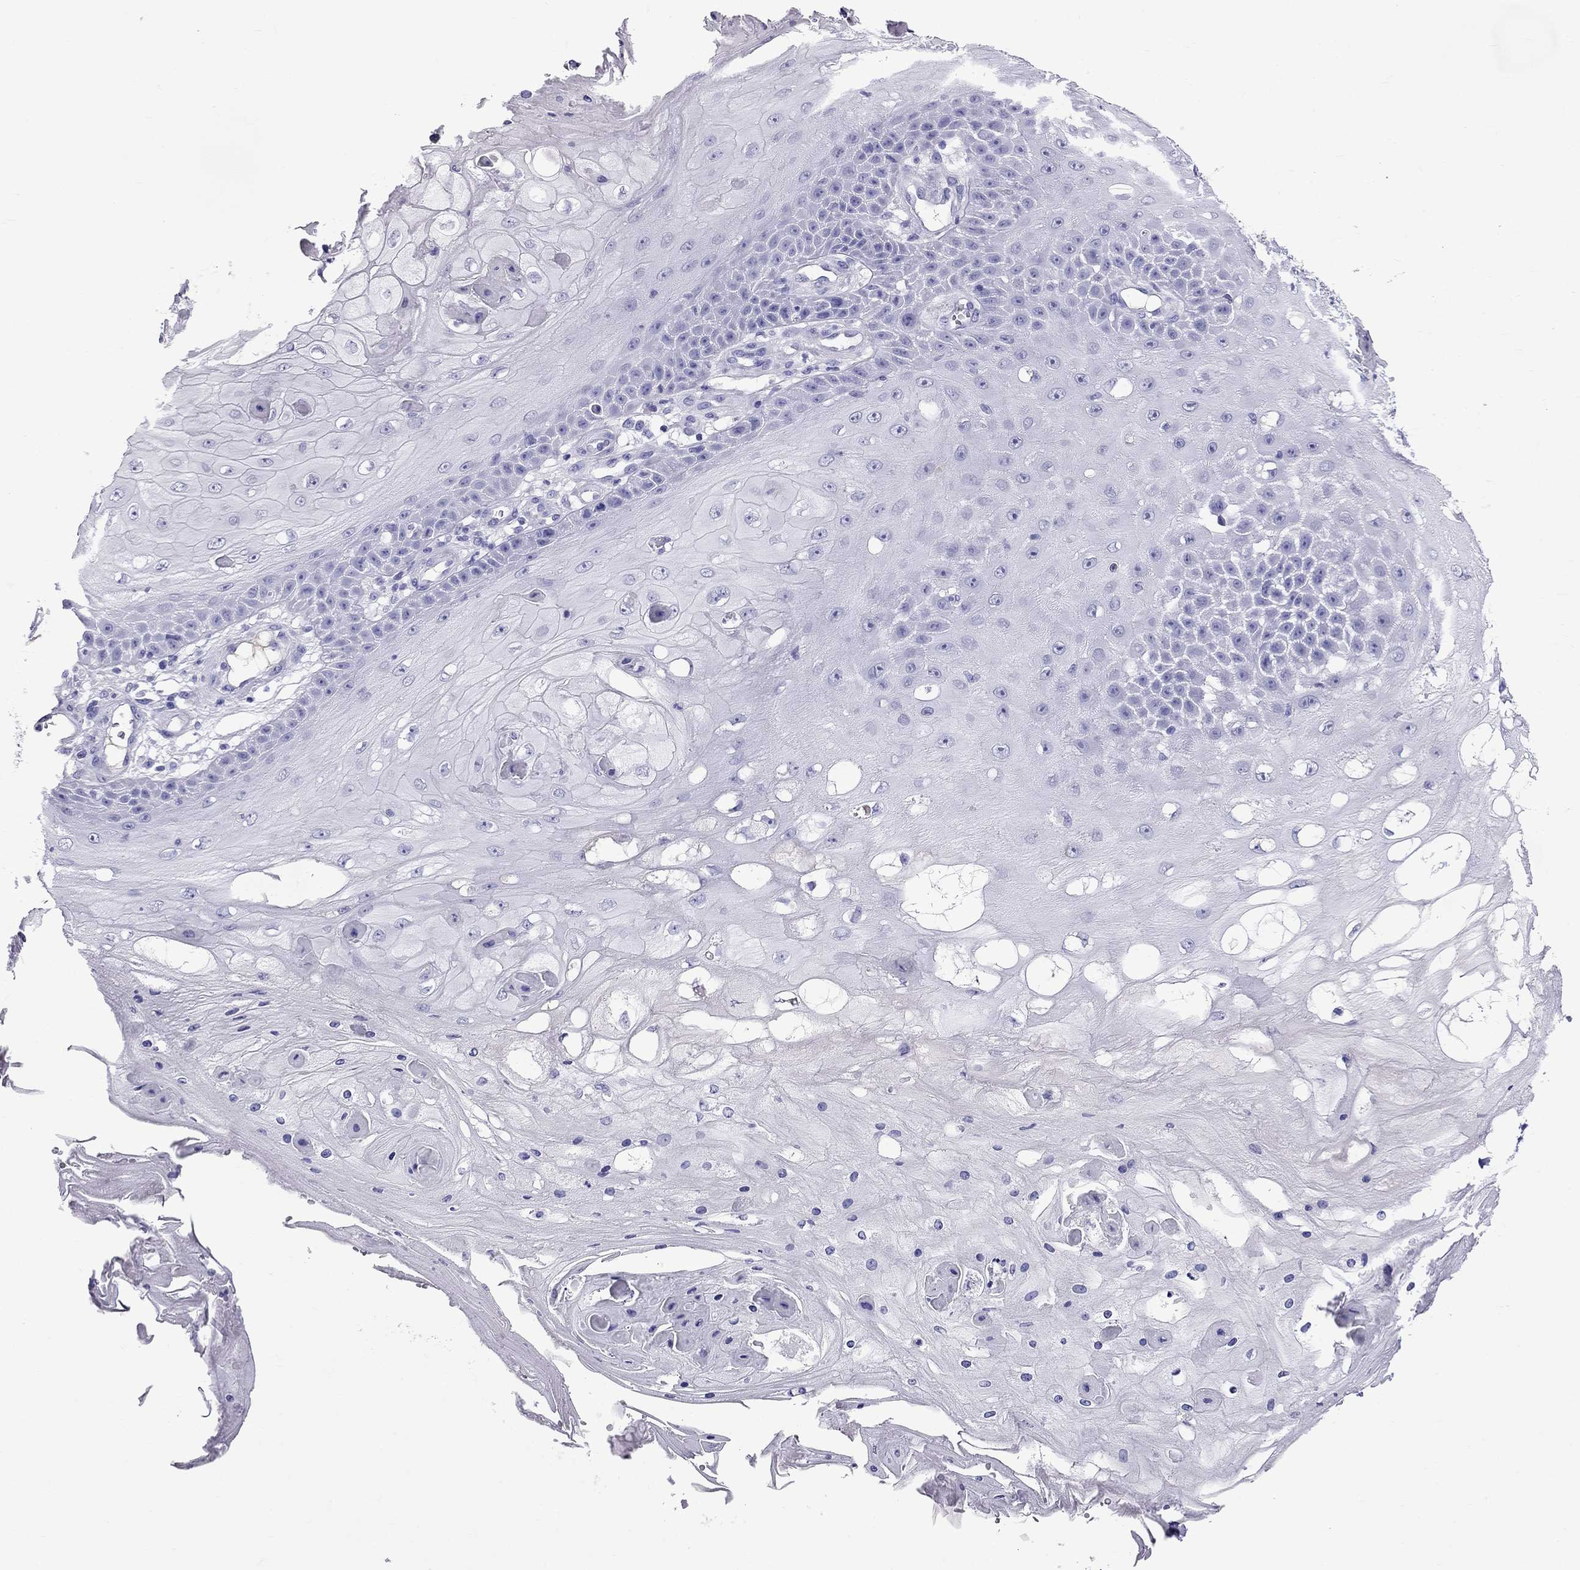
{"staining": {"intensity": "negative", "quantity": "none", "location": "none"}, "tissue": "skin cancer", "cell_type": "Tumor cells", "image_type": "cancer", "snomed": [{"axis": "morphology", "description": "Squamous cell carcinoma, NOS"}, {"axis": "topography", "description": "Skin"}], "caption": "The IHC micrograph has no significant expression in tumor cells of skin squamous cell carcinoma tissue.", "gene": "SCART1", "patient": {"sex": "male", "age": 70}}